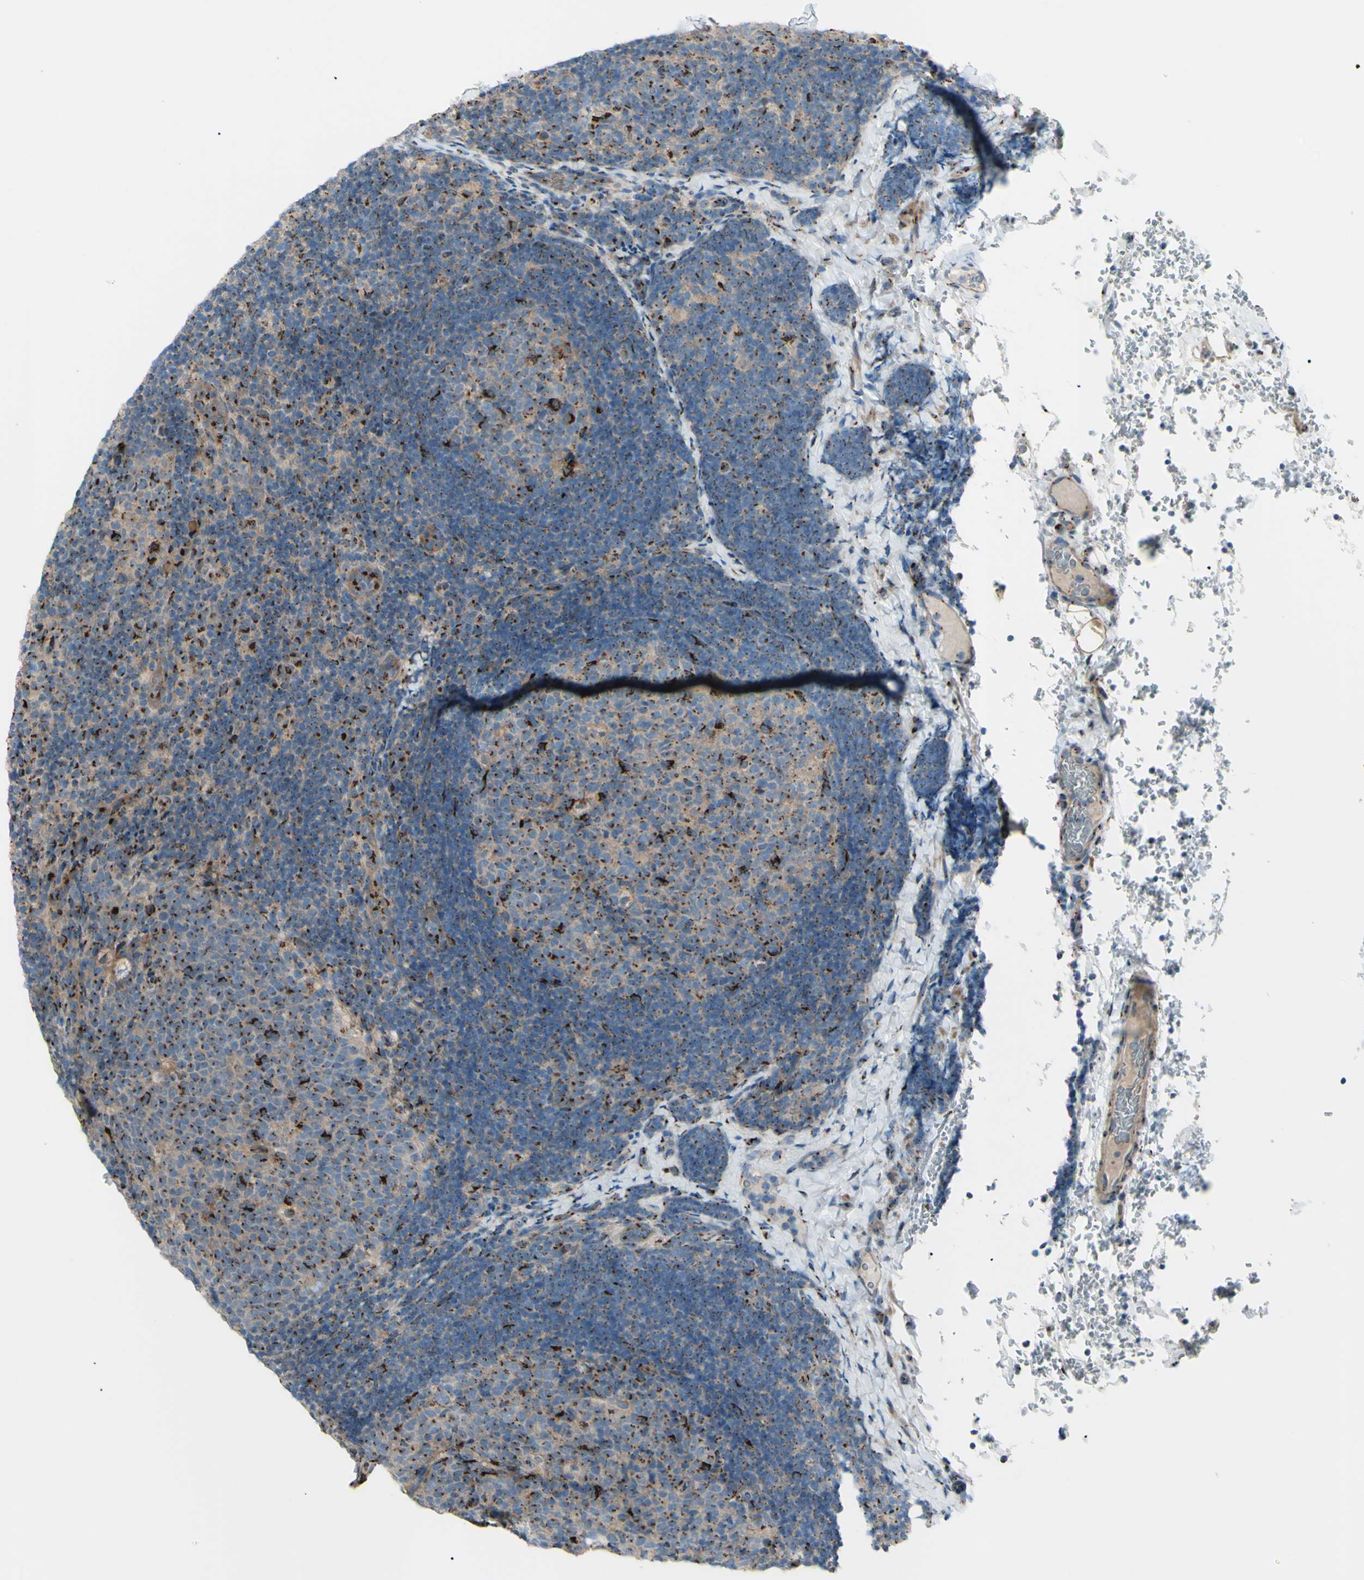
{"staining": {"intensity": "moderate", "quantity": "<25%", "location": "cytoplasmic/membranous"}, "tissue": "lymph node", "cell_type": "Germinal center cells", "image_type": "normal", "snomed": [{"axis": "morphology", "description": "Normal tissue, NOS"}, {"axis": "topography", "description": "Lymph node"}], "caption": "The histopathology image displays immunohistochemical staining of normal lymph node. There is moderate cytoplasmic/membranous expression is appreciated in approximately <25% of germinal center cells.", "gene": "BPNT2", "patient": {"sex": "female", "age": 14}}